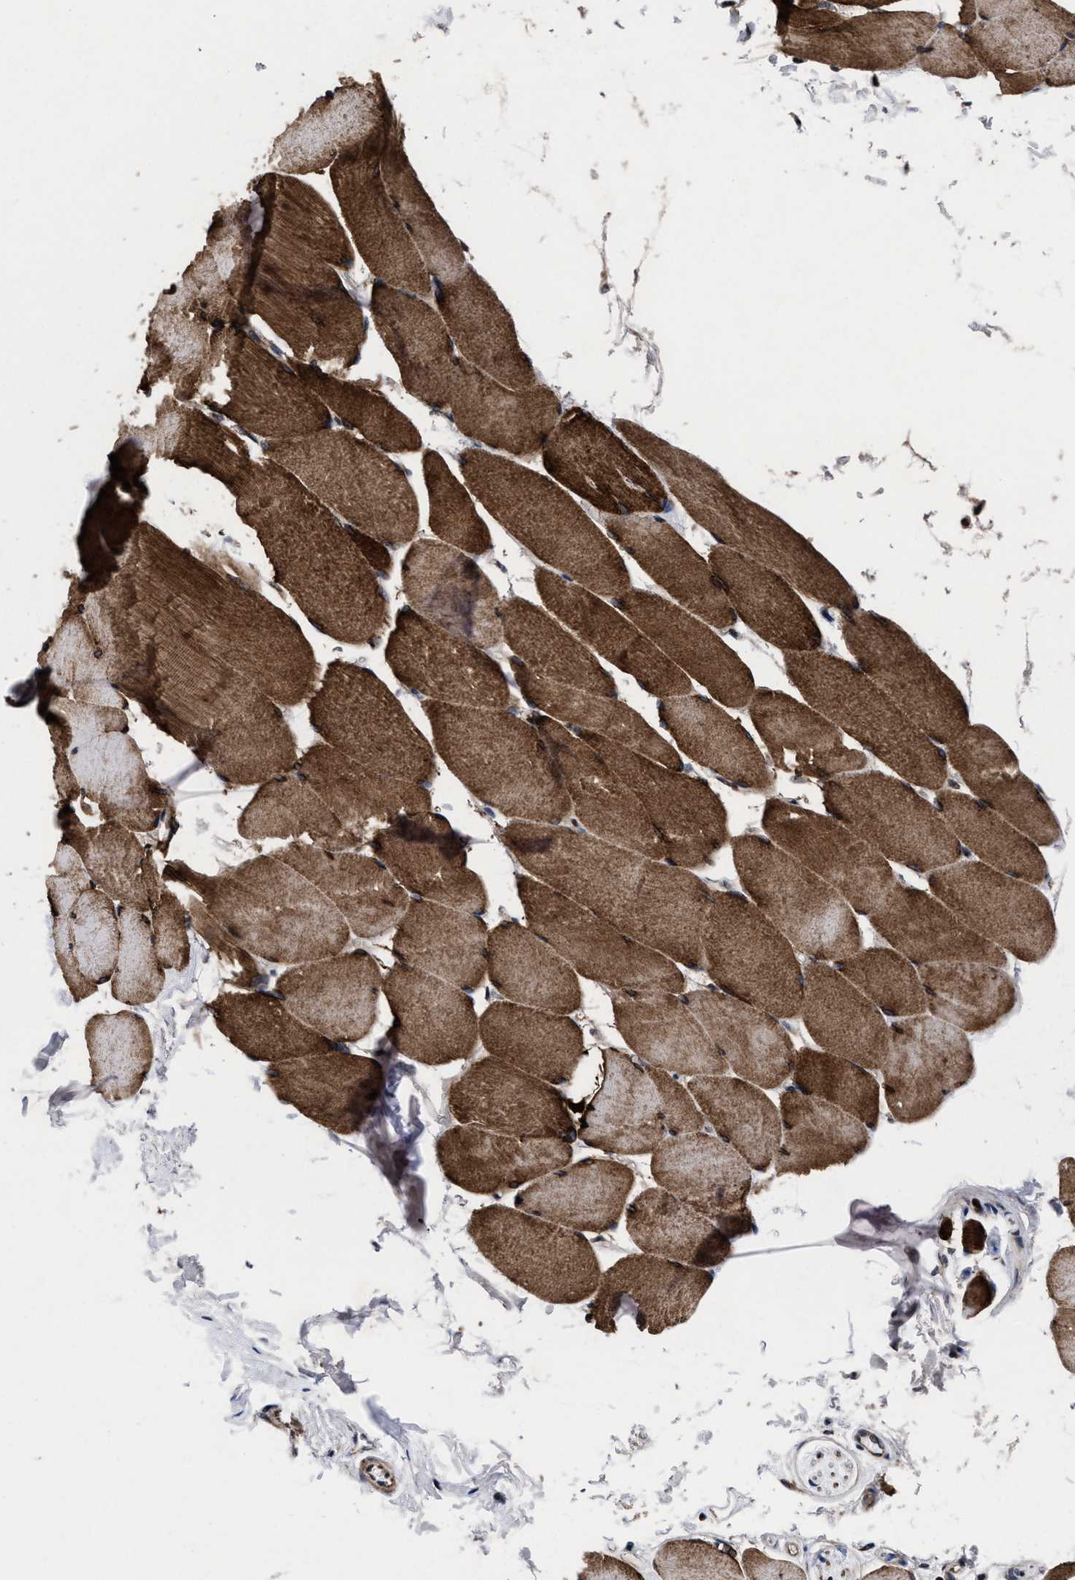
{"staining": {"intensity": "moderate", "quantity": ">75%", "location": "cytoplasmic/membranous"}, "tissue": "skeletal muscle", "cell_type": "Myocytes", "image_type": "normal", "snomed": [{"axis": "morphology", "description": "Normal tissue, NOS"}, {"axis": "topography", "description": "Skeletal muscle"}], "caption": "Protein staining exhibits moderate cytoplasmic/membranous expression in approximately >75% of myocytes in unremarkable skeletal muscle. (DAB IHC, brown staining for protein, blue staining for nuclei).", "gene": "MRPL50", "patient": {"sex": "male", "age": 62}}